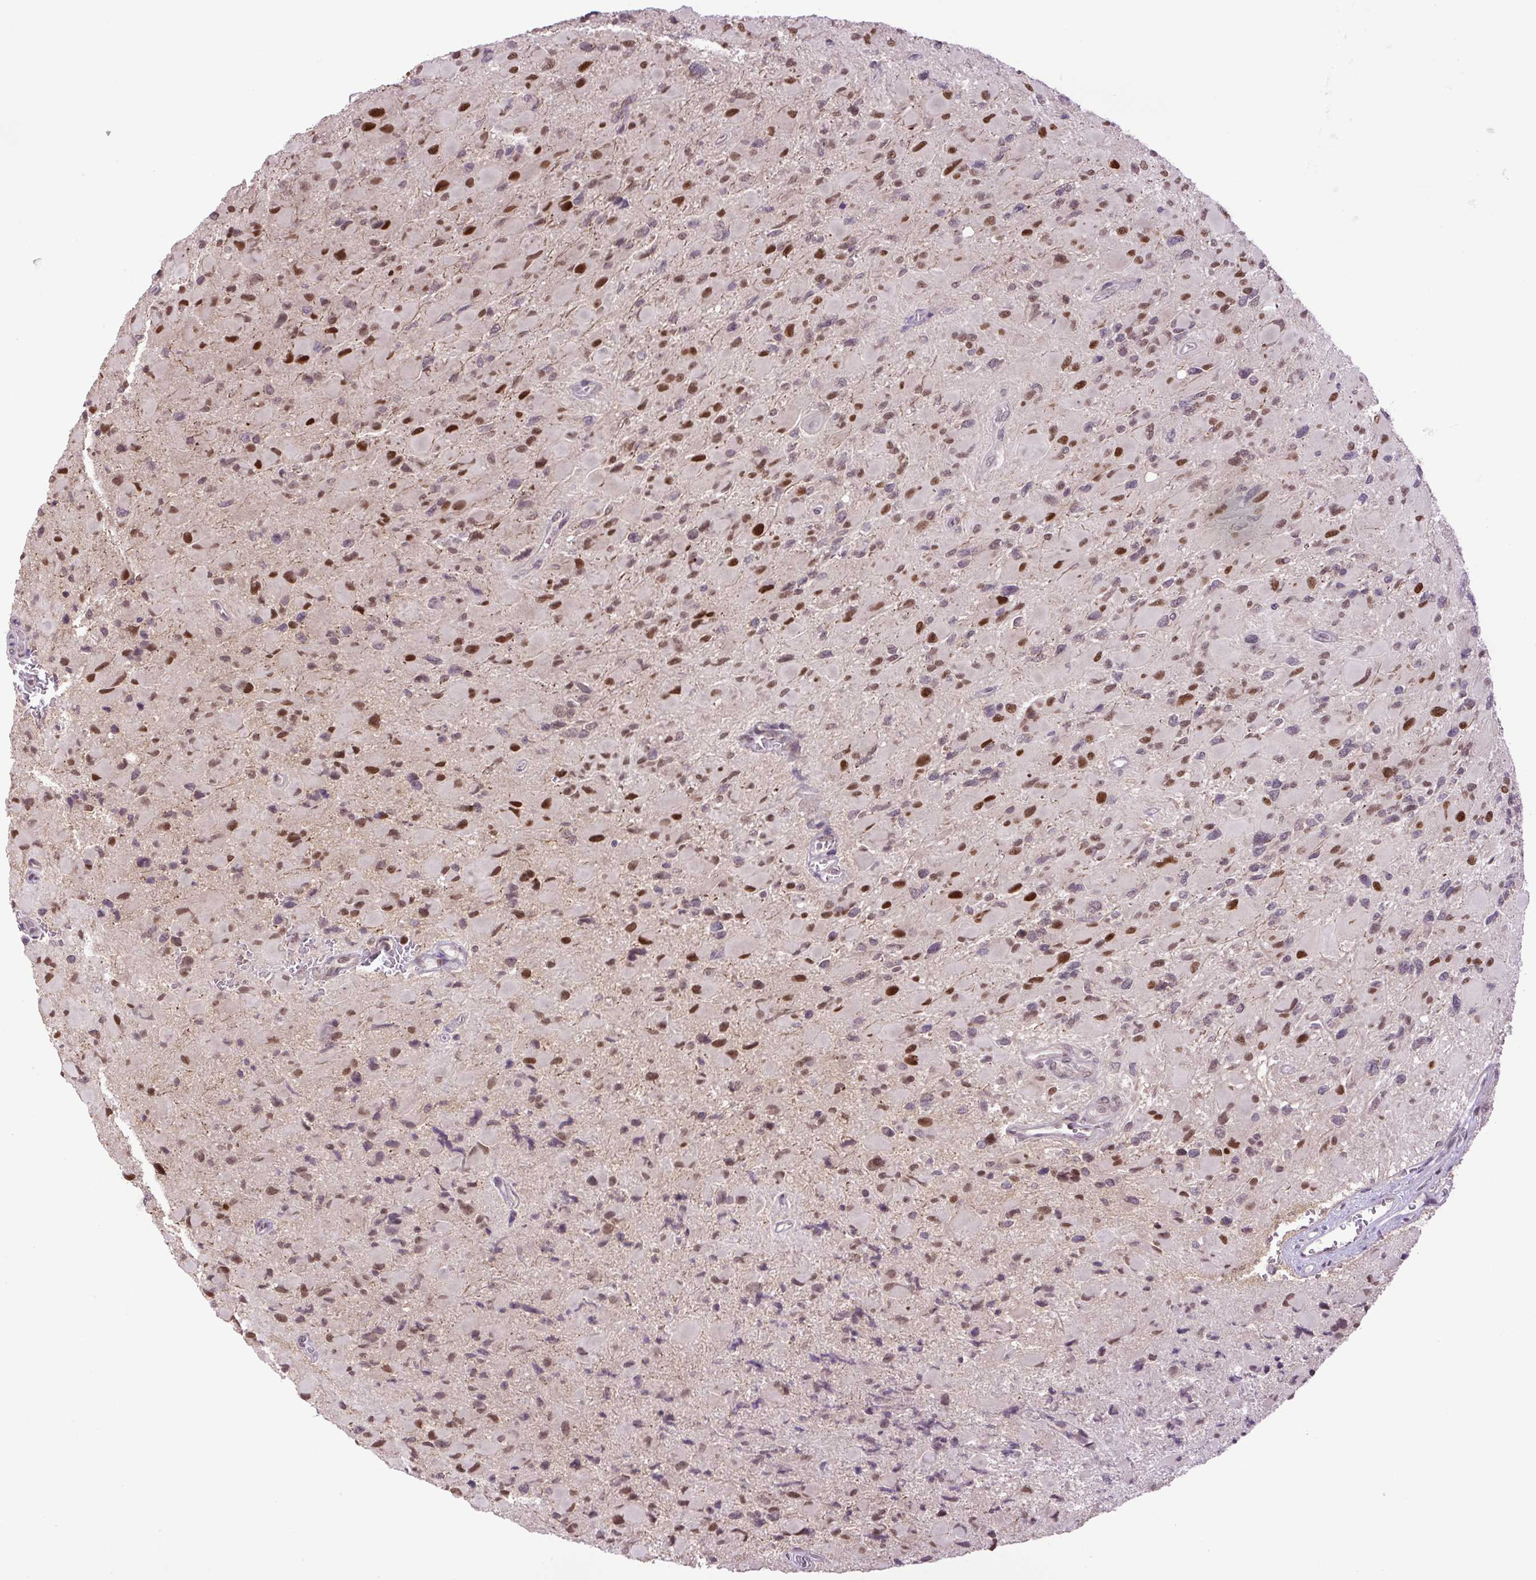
{"staining": {"intensity": "strong", "quantity": ">75%", "location": "nuclear"}, "tissue": "glioma", "cell_type": "Tumor cells", "image_type": "cancer", "snomed": [{"axis": "morphology", "description": "Glioma, malignant, High grade"}, {"axis": "topography", "description": "Cerebral cortex"}], "caption": "High-power microscopy captured an immunohistochemistry (IHC) photomicrograph of glioma, revealing strong nuclear positivity in about >75% of tumor cells. Using DAB (3,3'-diaminobenzidine) (brown) and hematoxylin (blue) stains, captured at high magnification using brightfield microscopy.", "gene": "KPNA1", "patient": {"sex": "female", "age": 36}}